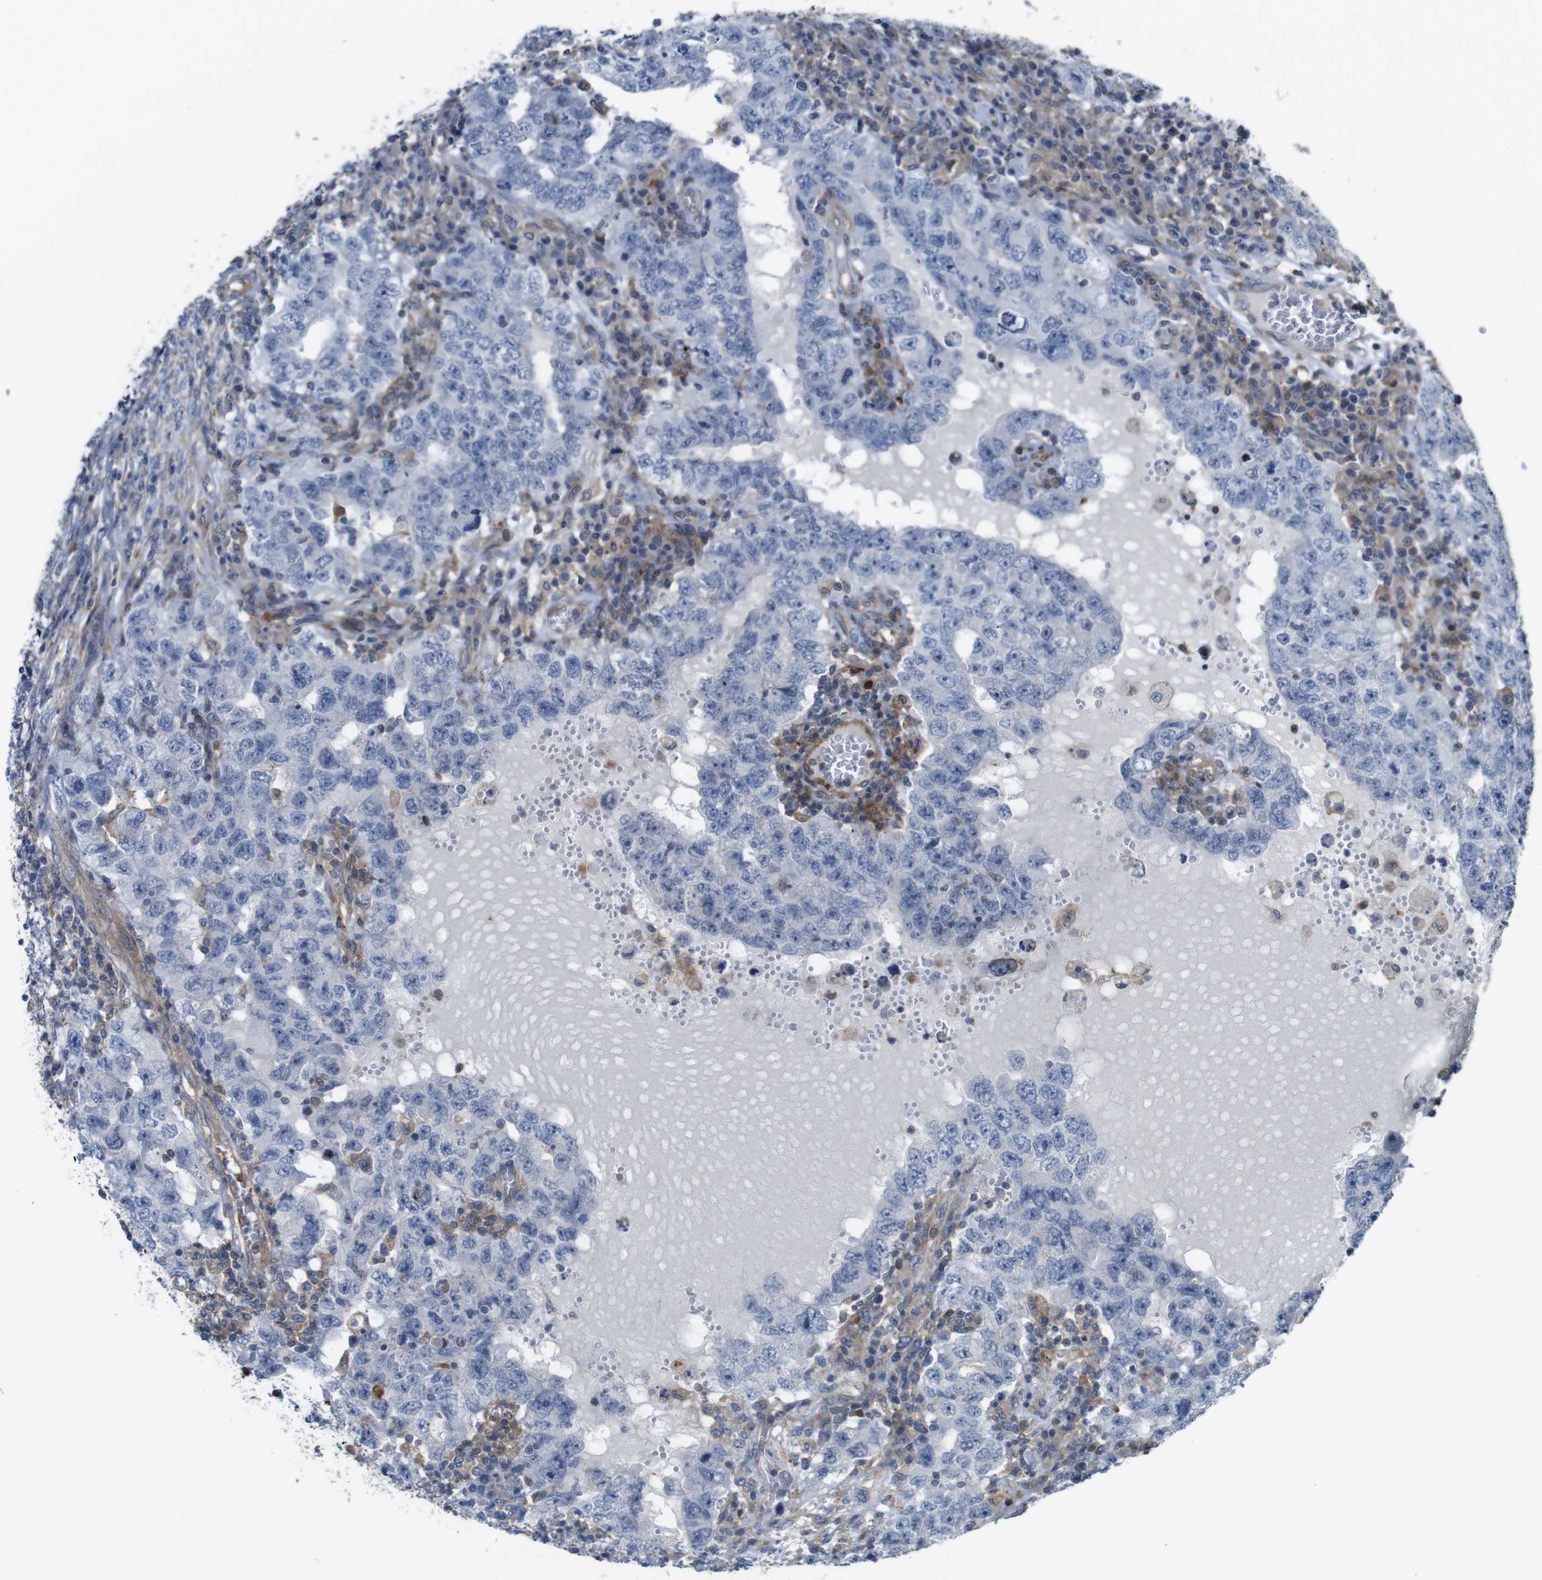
{"staining": {"intensity": "negative", "quantity": "none", "location": "none"}, "tissue": "testis cancer", "cell_type": "Tumor cells", "image_type": "cancer", "snomed": [{"axis": "morphology", "description": "Carcinoma, Embryonal, NOS"}, {"axis": "topography", "description": "Testis"}], "caption": "A photomicrograph of testis cancer stained for a protein displays no brown staining in tumor cells.", "gene": "PCOLCE2", "patient": {"sex": "male", "age": 26}}